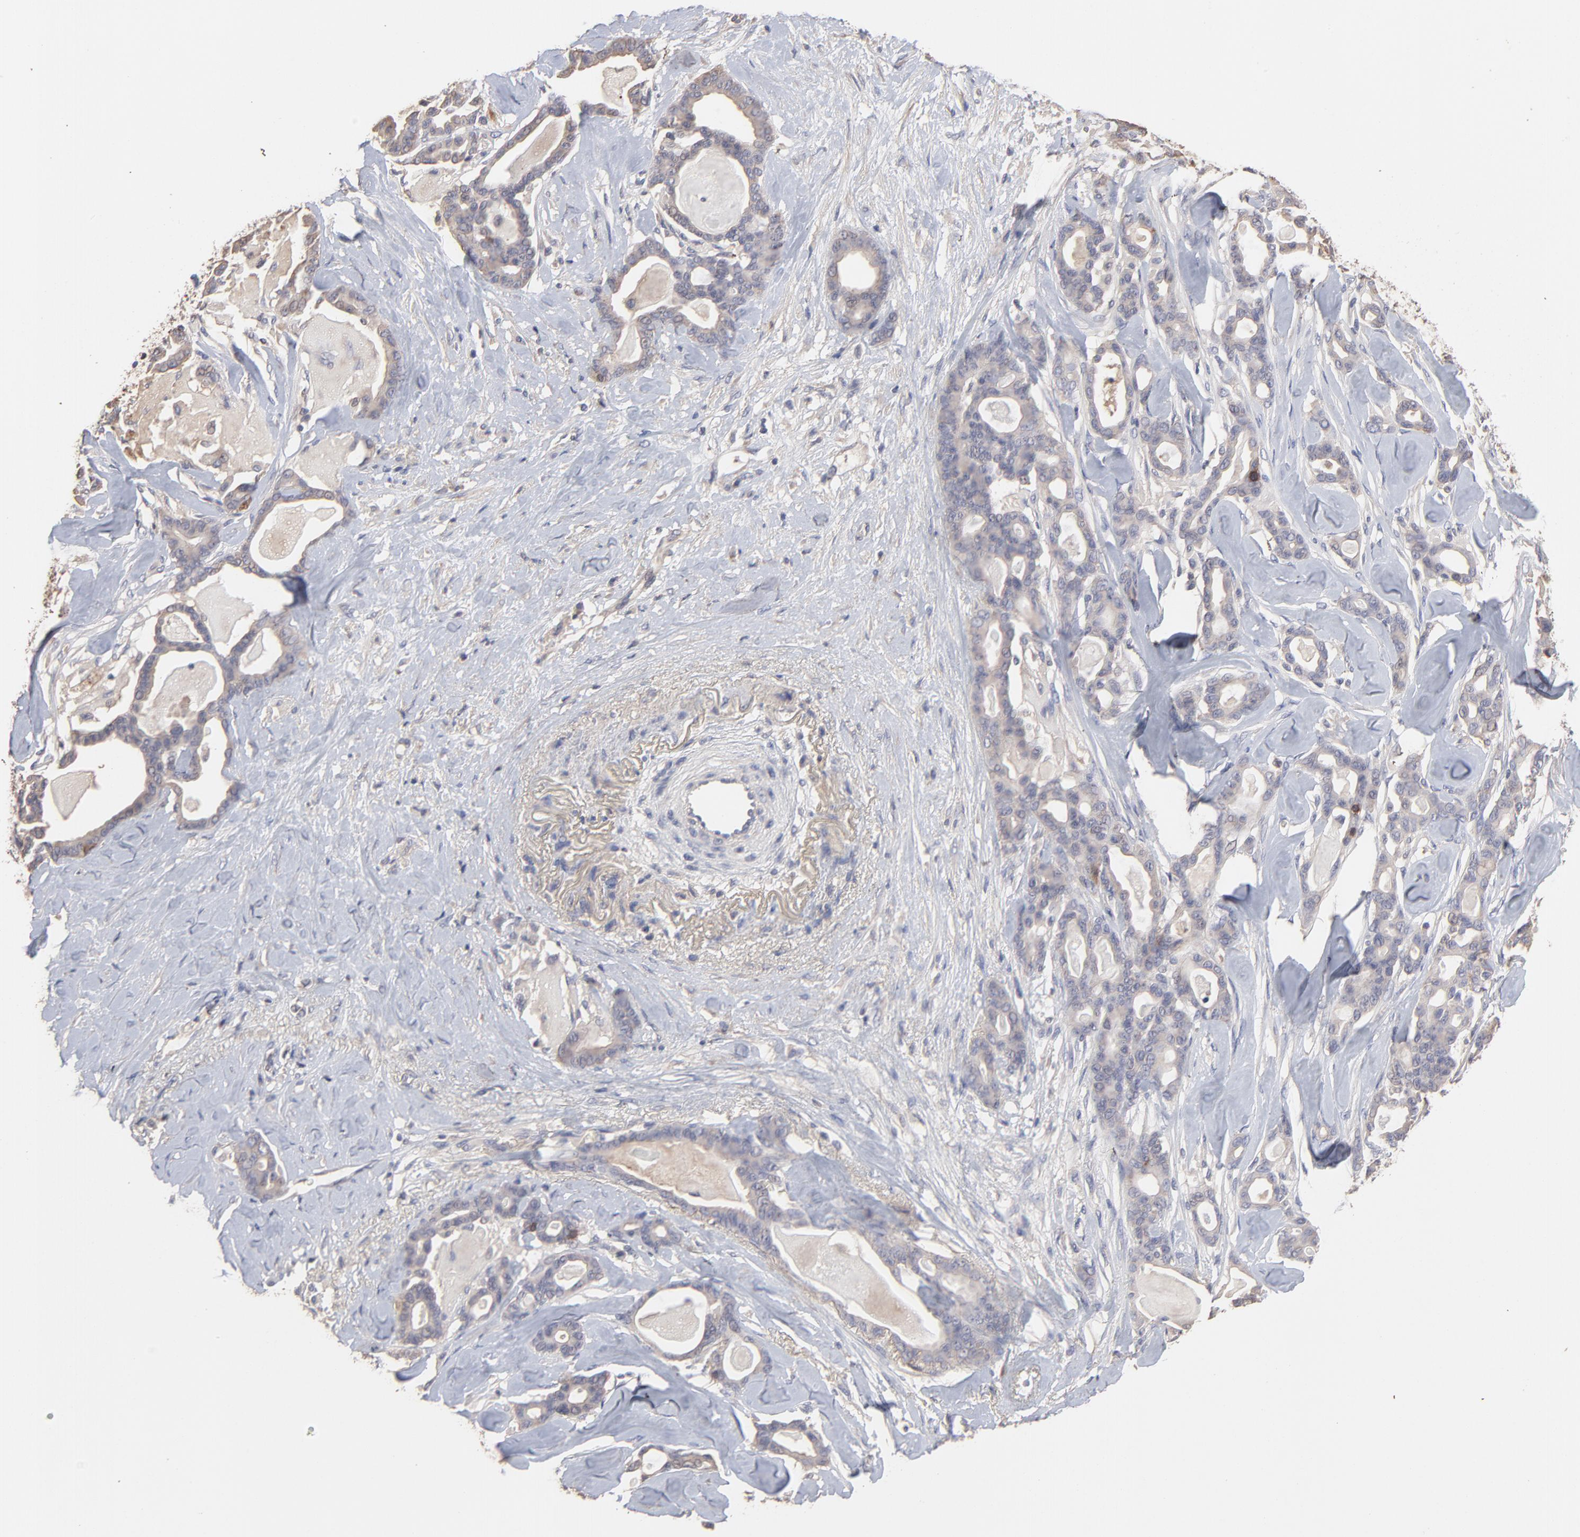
{"staining": {"intensity": "weak", "quantity": ">75%", "location": "cytoplasmic/membranous"}, "tissue": "pancreatic cancer", "cell_type": "Tumor cells", "image_type": "cancer", "snomed": [{"axis": "morphology", "description": "Adenocarcinoma, NOS"}, {"axis": "topography", "description": "Pancreas"}], "caption": "A high-resolution histopathology image shows immunohistochemistry staining of adenocarcinoma (pancreatic), which displays weak cytoplasmic/membranous expression in approximately >75% of tumor cells. The staining is performed using DAB brown chromogen to label protein expression. The nuclei are counter-stained blue using hematoxylin.", "gene": "TANGO2", "patient": {"sex": "male", "age": 63}}